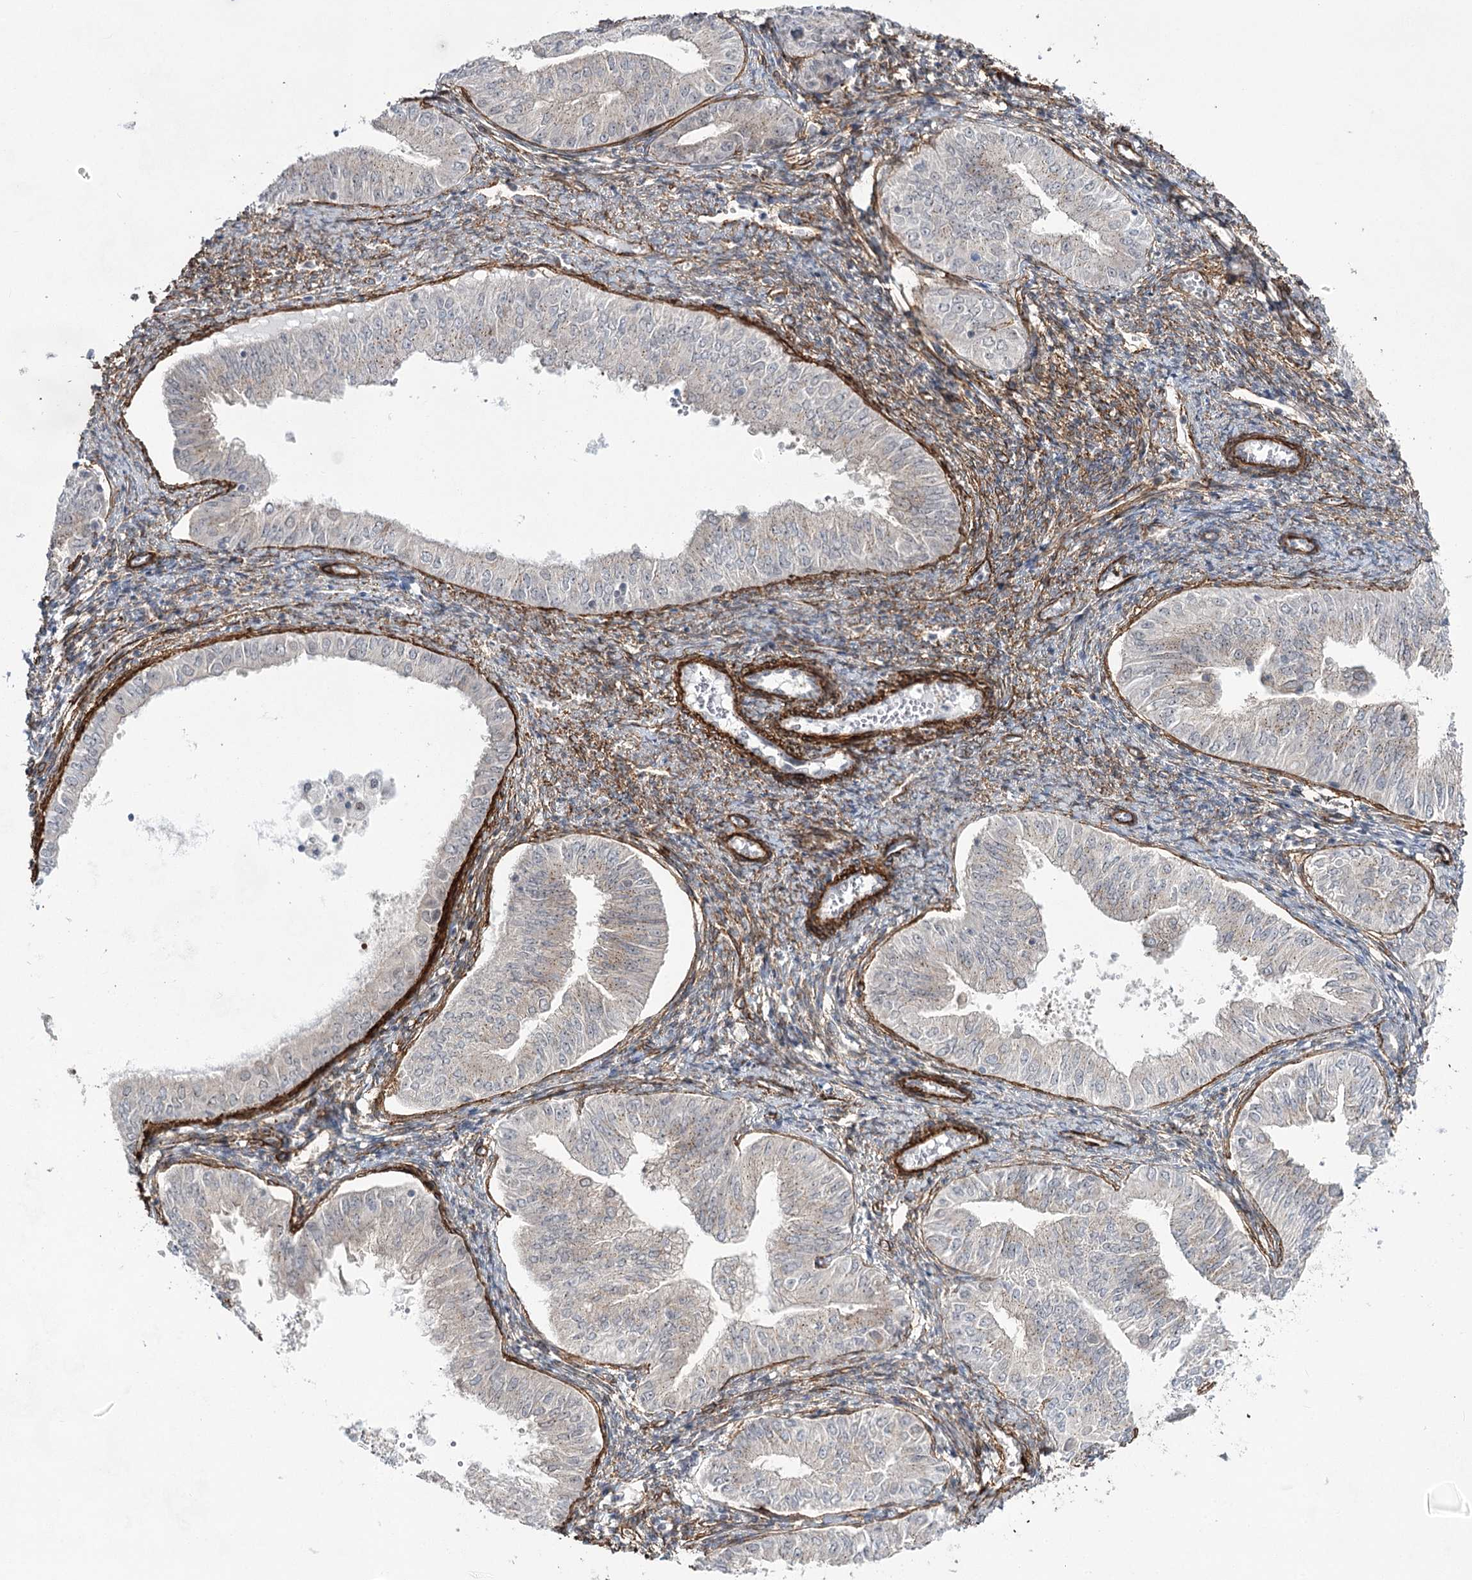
{"staining": {"intensity": "weak", "quantity": "<25%", "location": "cytoplasmic/membranous"}, "tissue": "endometrial cancer", "cell_type": "Tumor cells", "image_type": "cancer", "snomed": [{"axis": "morphology", "description": "Normal tissue, NOS"}, {"axis": "morphology", "description": "Adenocarcinoma, NOS"}, {"axis": "topography", "description": "Endometrium"}], "caption": "Endometrial cancer (adenocarcinoma) stained for a protein using IHC reveals no positivity tumor cells.", "gene": "CWF19L1", "patient": {"sex": "female", "age": 53}}